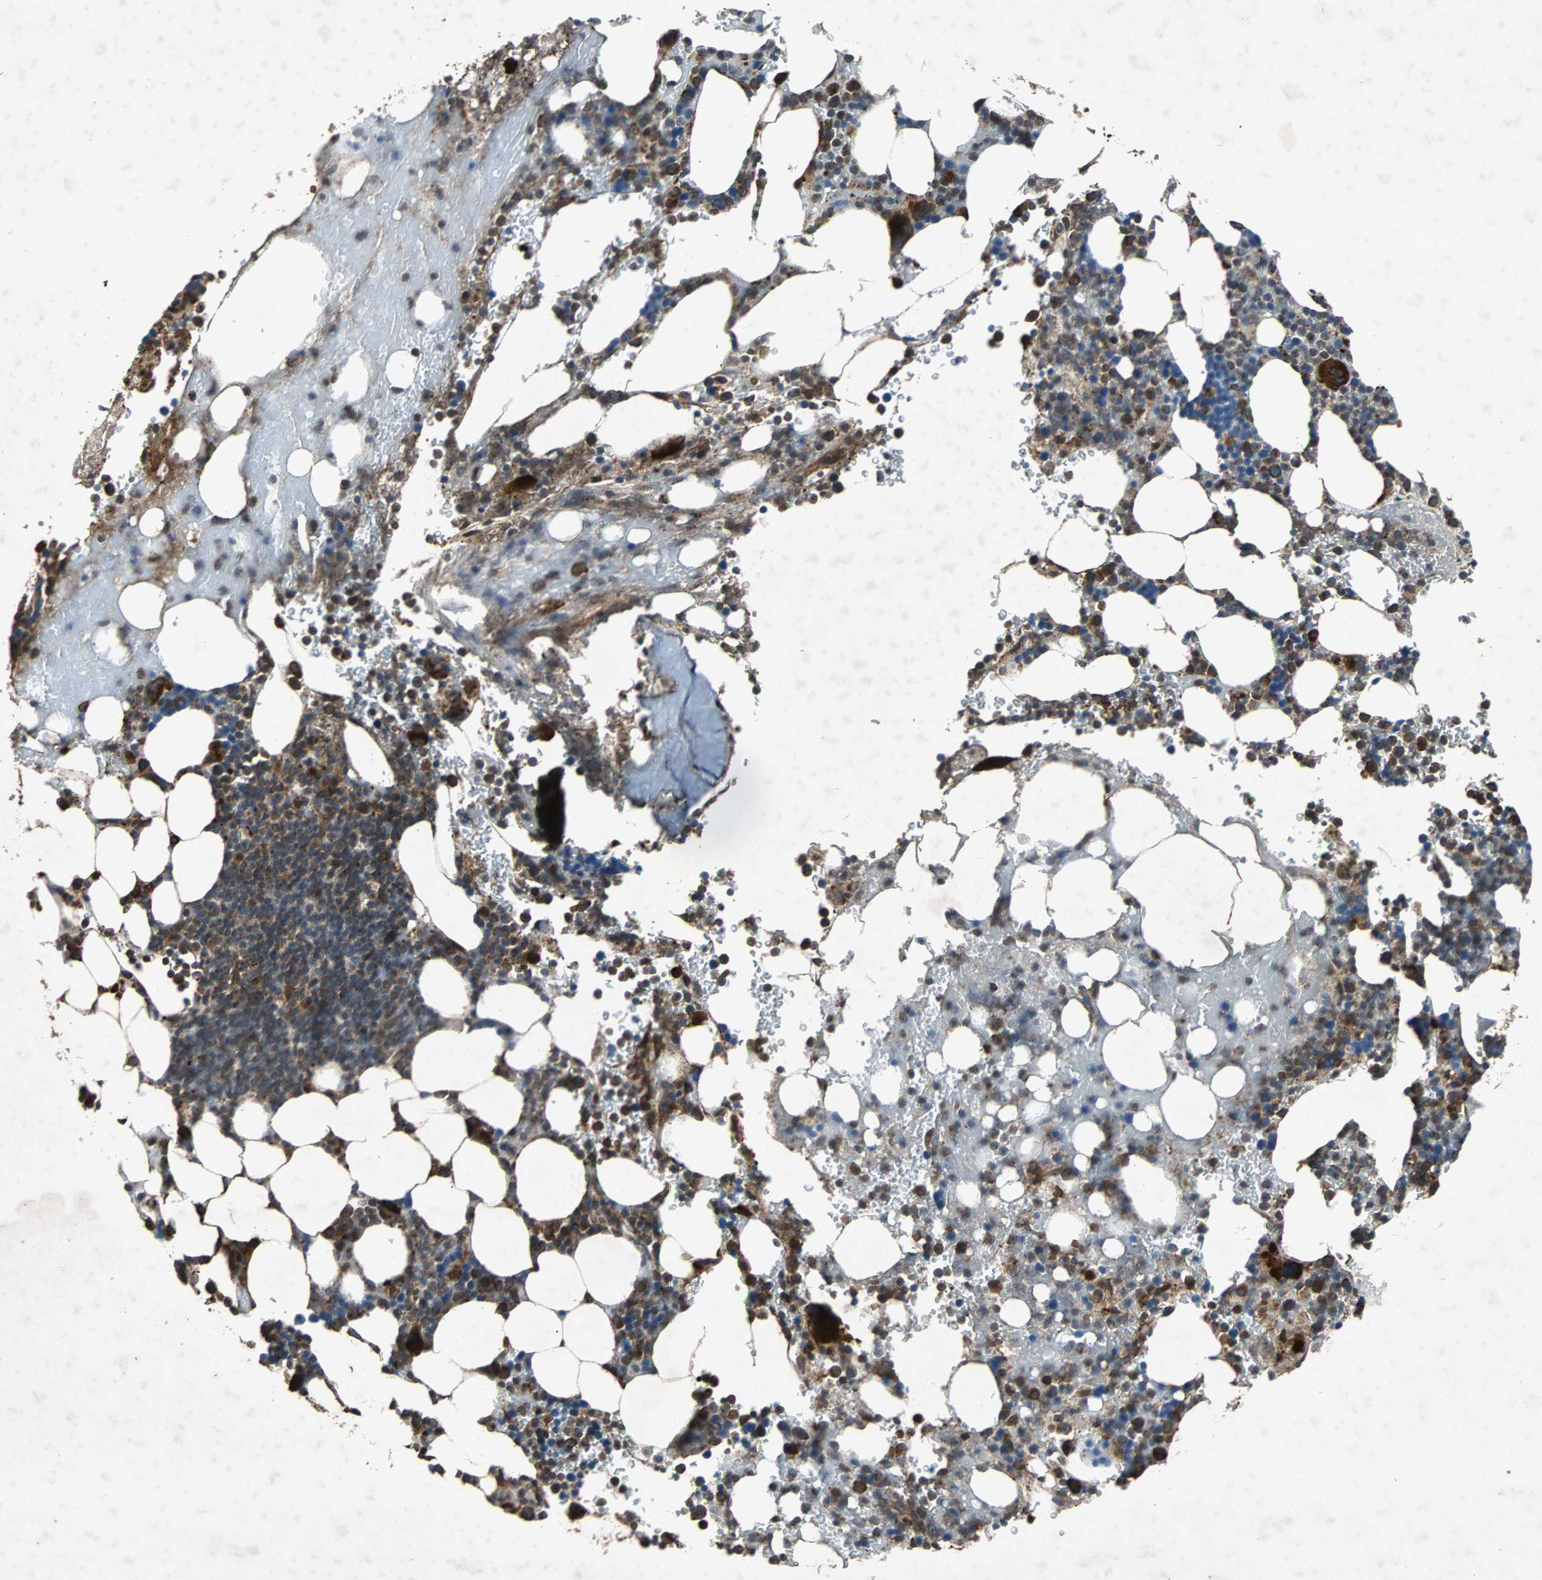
{"staining": {"intensity": "strong", "quantity": "25%-75%", "location": "cytoplasmic/membranous,nuclear"}, "tissue": "bone marrow", "cell_type": "Hematopoietic cells", "image_type": "normal", "snomed": [{"axis": "morphology", "description": "Normal tissue, NOS"}, {"axis": "topography", "description": "Bone marrow"}], "caption": "Immunohistochemistry (IHC) of benign human bone marrow exhibits high levels of strong cytoplasmic/membranous,nuclear expression in about 25%-75% of hematopoietic cells. (DAB (3,3'-diaminobenzidine) IHC with brightfield microscopy, high magnification).", "gene": "USP31", "patient": {"sex": "female", "age": 73}}